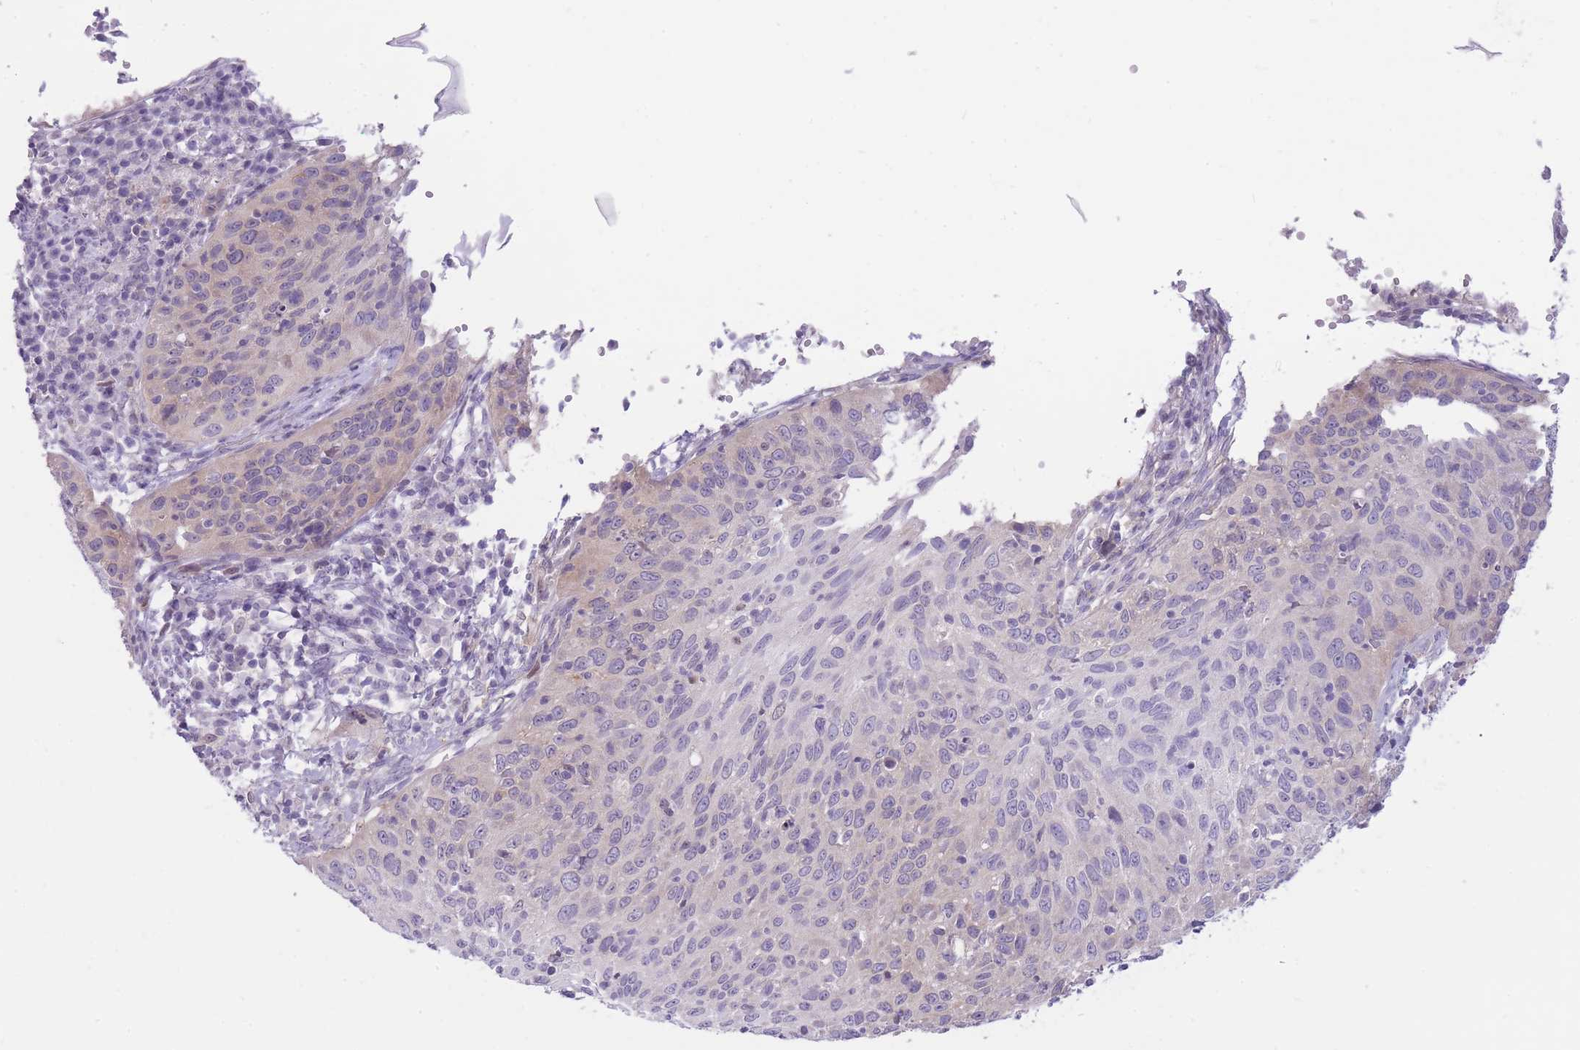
{"staining": {"intensity": "weak", "quantity": "<25%", "location": "cytoplasmic/membranous"}, "tissue": "cervical cancer", "cell_type": "Tumor cells", "image_type": "cancer", "snomed": [{"axis": "morphology", "description": "Squamous cell carcinoma, NOS"}, {"axis": "topography", "description": "Cervix"}], "caption": "IHC histopathology image of neoplastic tissue: human cervical cancer (squamous cell carcinoma) stained with DAB demonstrates no significant protein positivity in tumor cells.", "gene": "OR11H12", "patient": {"sex": "female", "age": 30}}